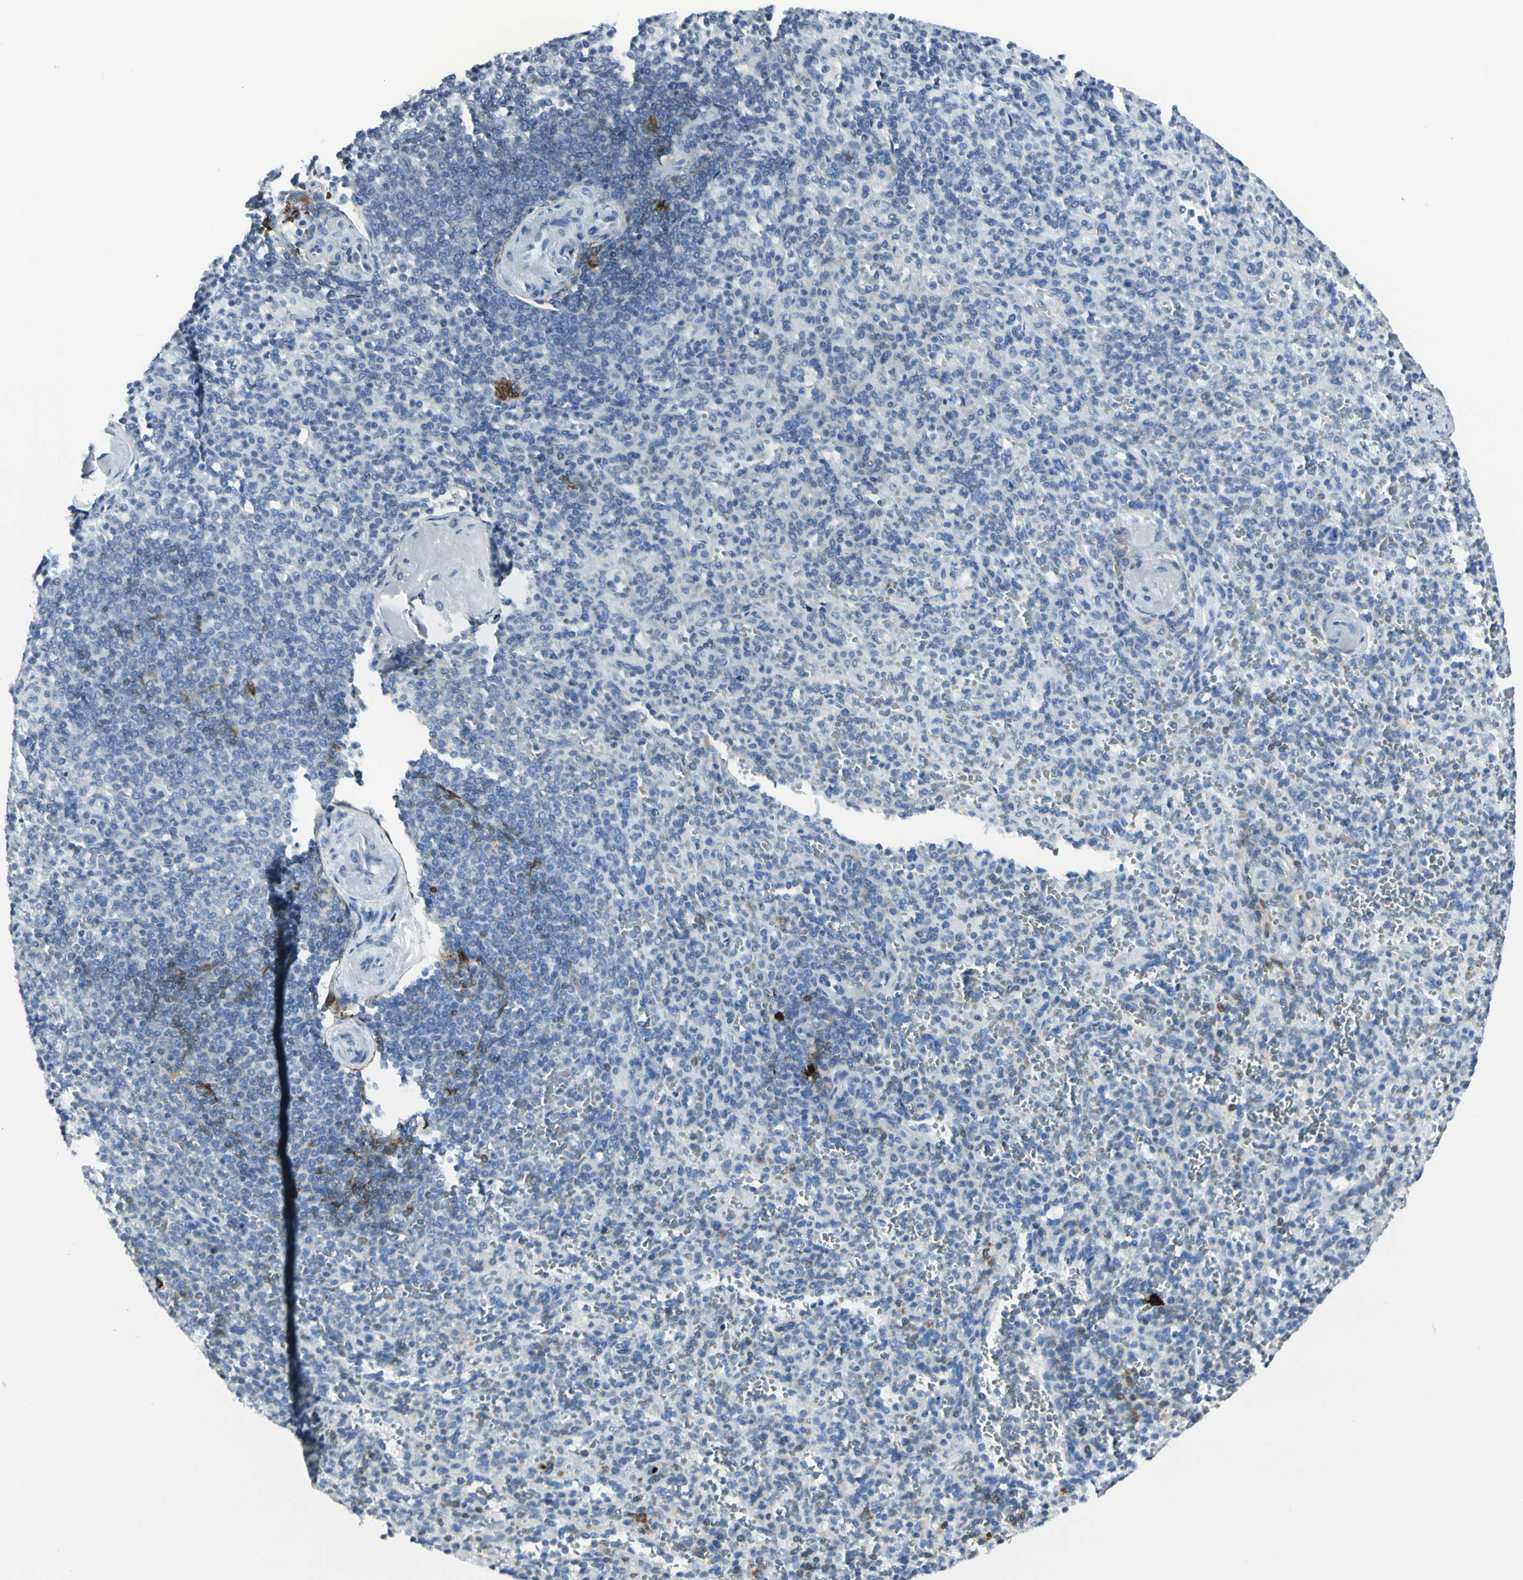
{"staining": {"intensity": "moderate", "quantity": "<25%", "location": "cytoplasmic/membranous"}, "tissue": "spleen", "cell_type": "Cells in red pulp", "image_type": "normal", "snomed": [{"axis": "morphology", "description": "Normal tissue, NOS"}, {"axis": "topography", "description": "Spleen"}], "caption": "Immunohistochemistry (IHC) image of benign spleen: human spleen stained using immunohistochemistry (IHC) demonstrates low levels of moderate protein expression localized specifically in the cytoplasmic/membranous of cells in red pulp, appearing as a cytoplasmic/membranous brown color.", "gene": "TRAF1", "patient": {"sex": "female", "age": 74}}